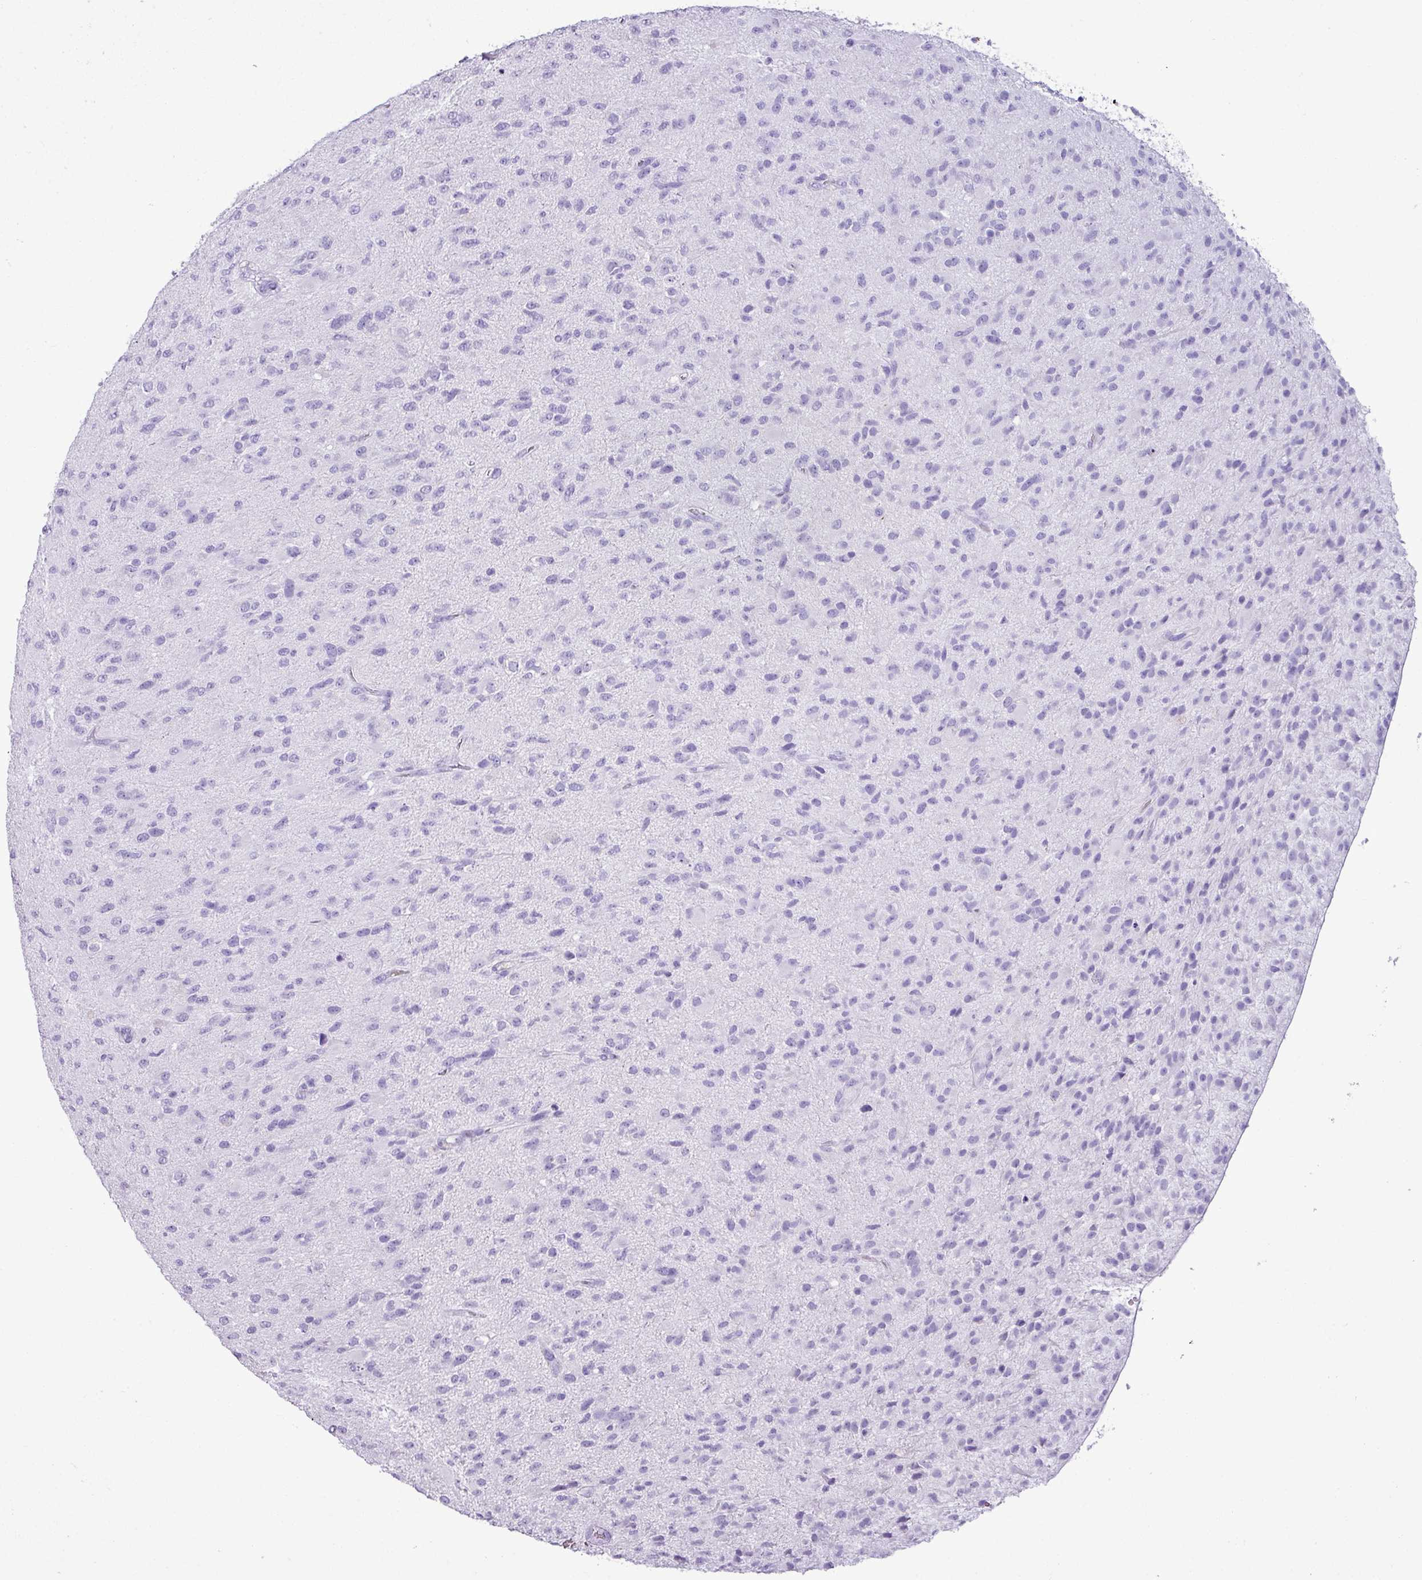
{"staining": {"intensity": "negative", "quantity": "none", "location": "none"}, "tissue": "glioma", "cell_type": "Tumor cells", "image_type": "cancer", "snomed": [{"axis": "morphology", "description": "Glioma, malignant, Low grade"}, {"axis": "topography", "description": "Brain"}], "caption": "Human malignant low-grade glioma stained for a protein using immunohistochemistry (IHC) exhibits no expression in tumor cells.", "gene": "ZSCAN5A", "patient": {"sex": "male", "age": 65}}